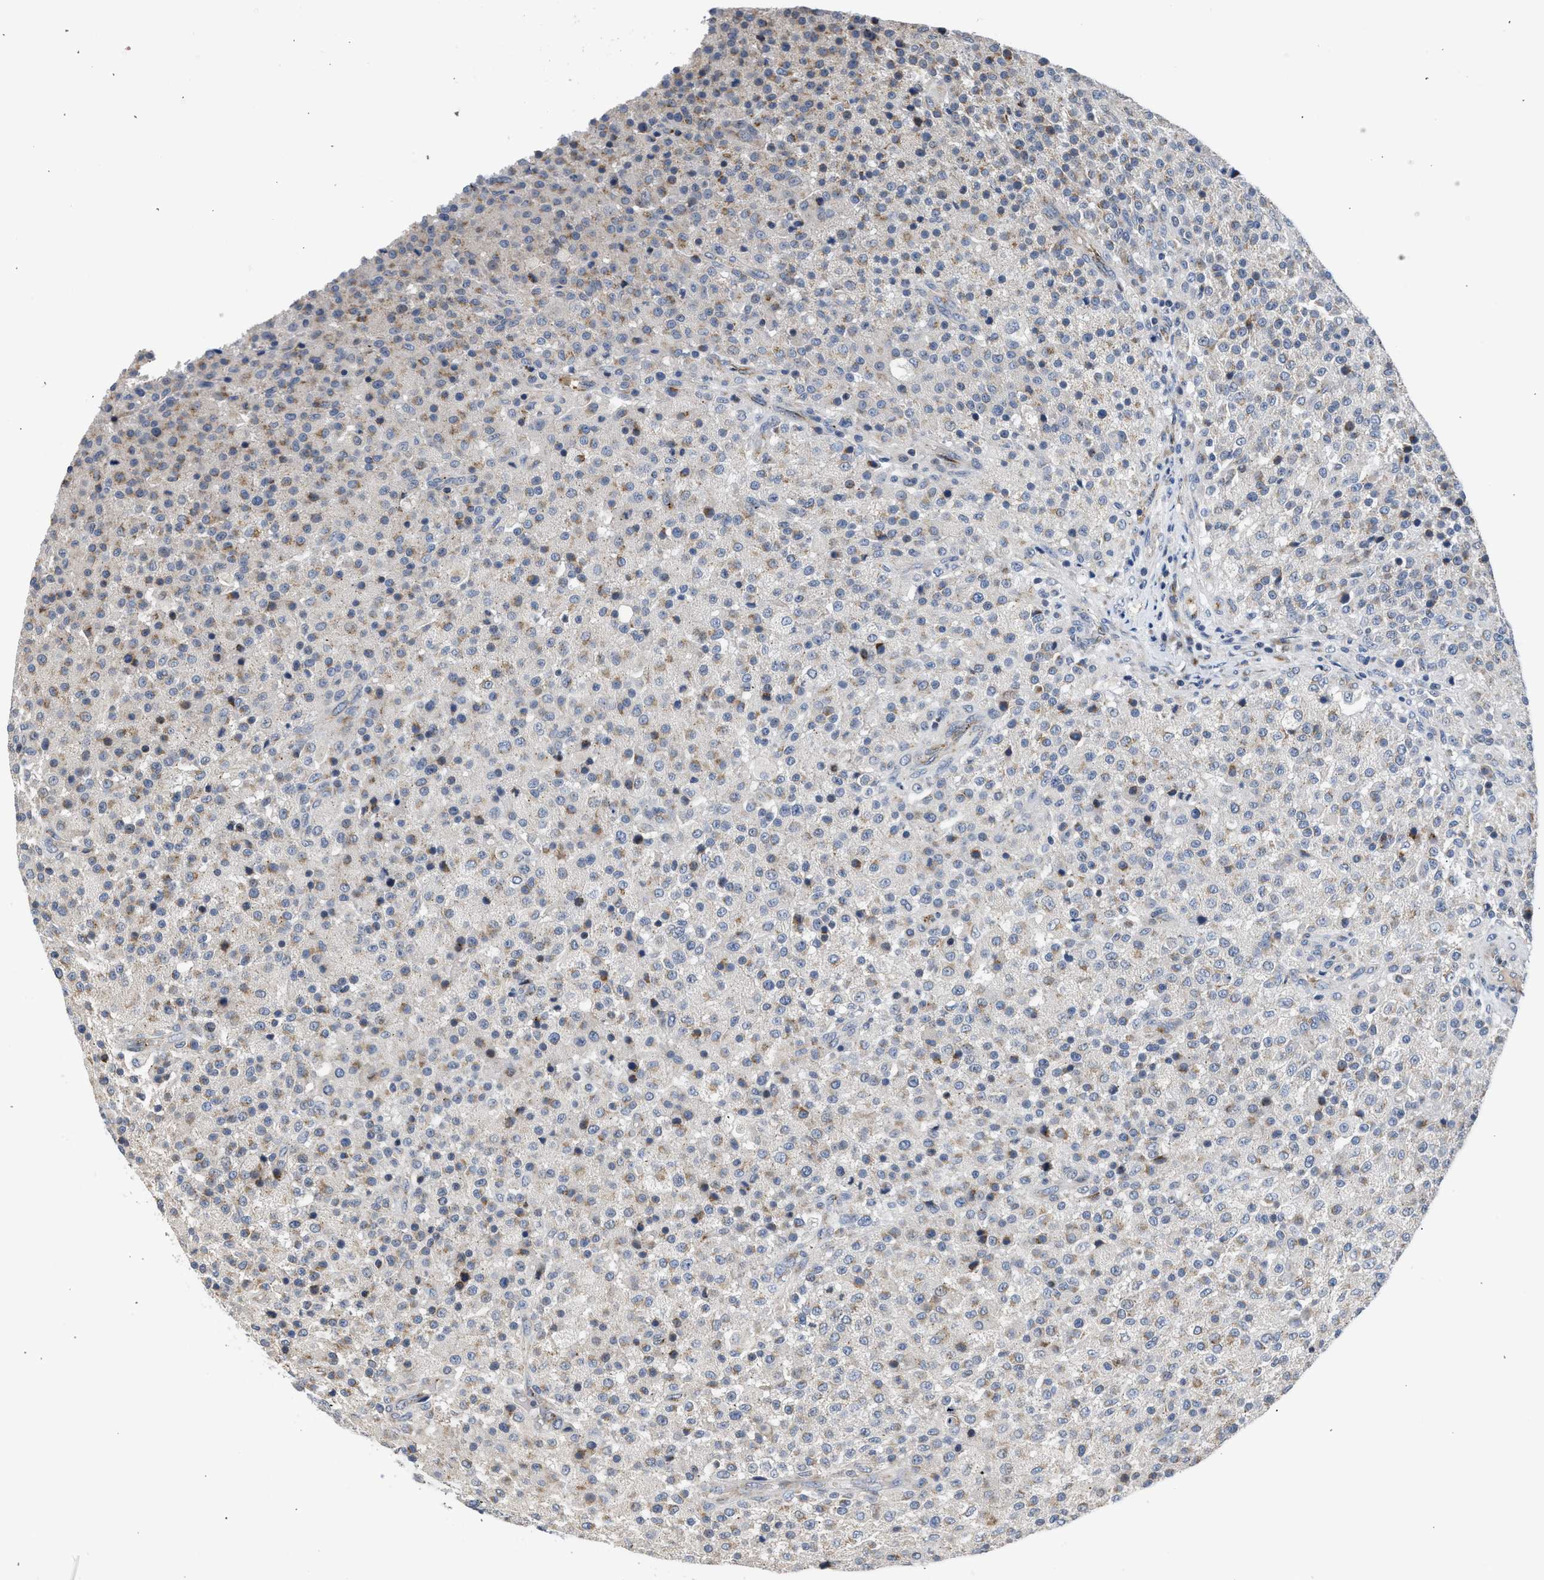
{"staining": {"intensity": "weak", "quantity": "<25%", "location": "cytoplasmic/membranous"}, "tissue": "testis cancer", "cell_type": "Tumor cells", "image_type": "cancer", "snomed": [{"axis": "morphology", "description": "Seminoma, NOS"}, {"axis": "topography", "description": "Testis"}], "caption": "The photomicrograph demonstrates no significant staining in tumor cells of seminoma (testis). Nuclei are stained in blue.", "gene": "PIM1", "patient": {"sex": "male", "age": 59}}